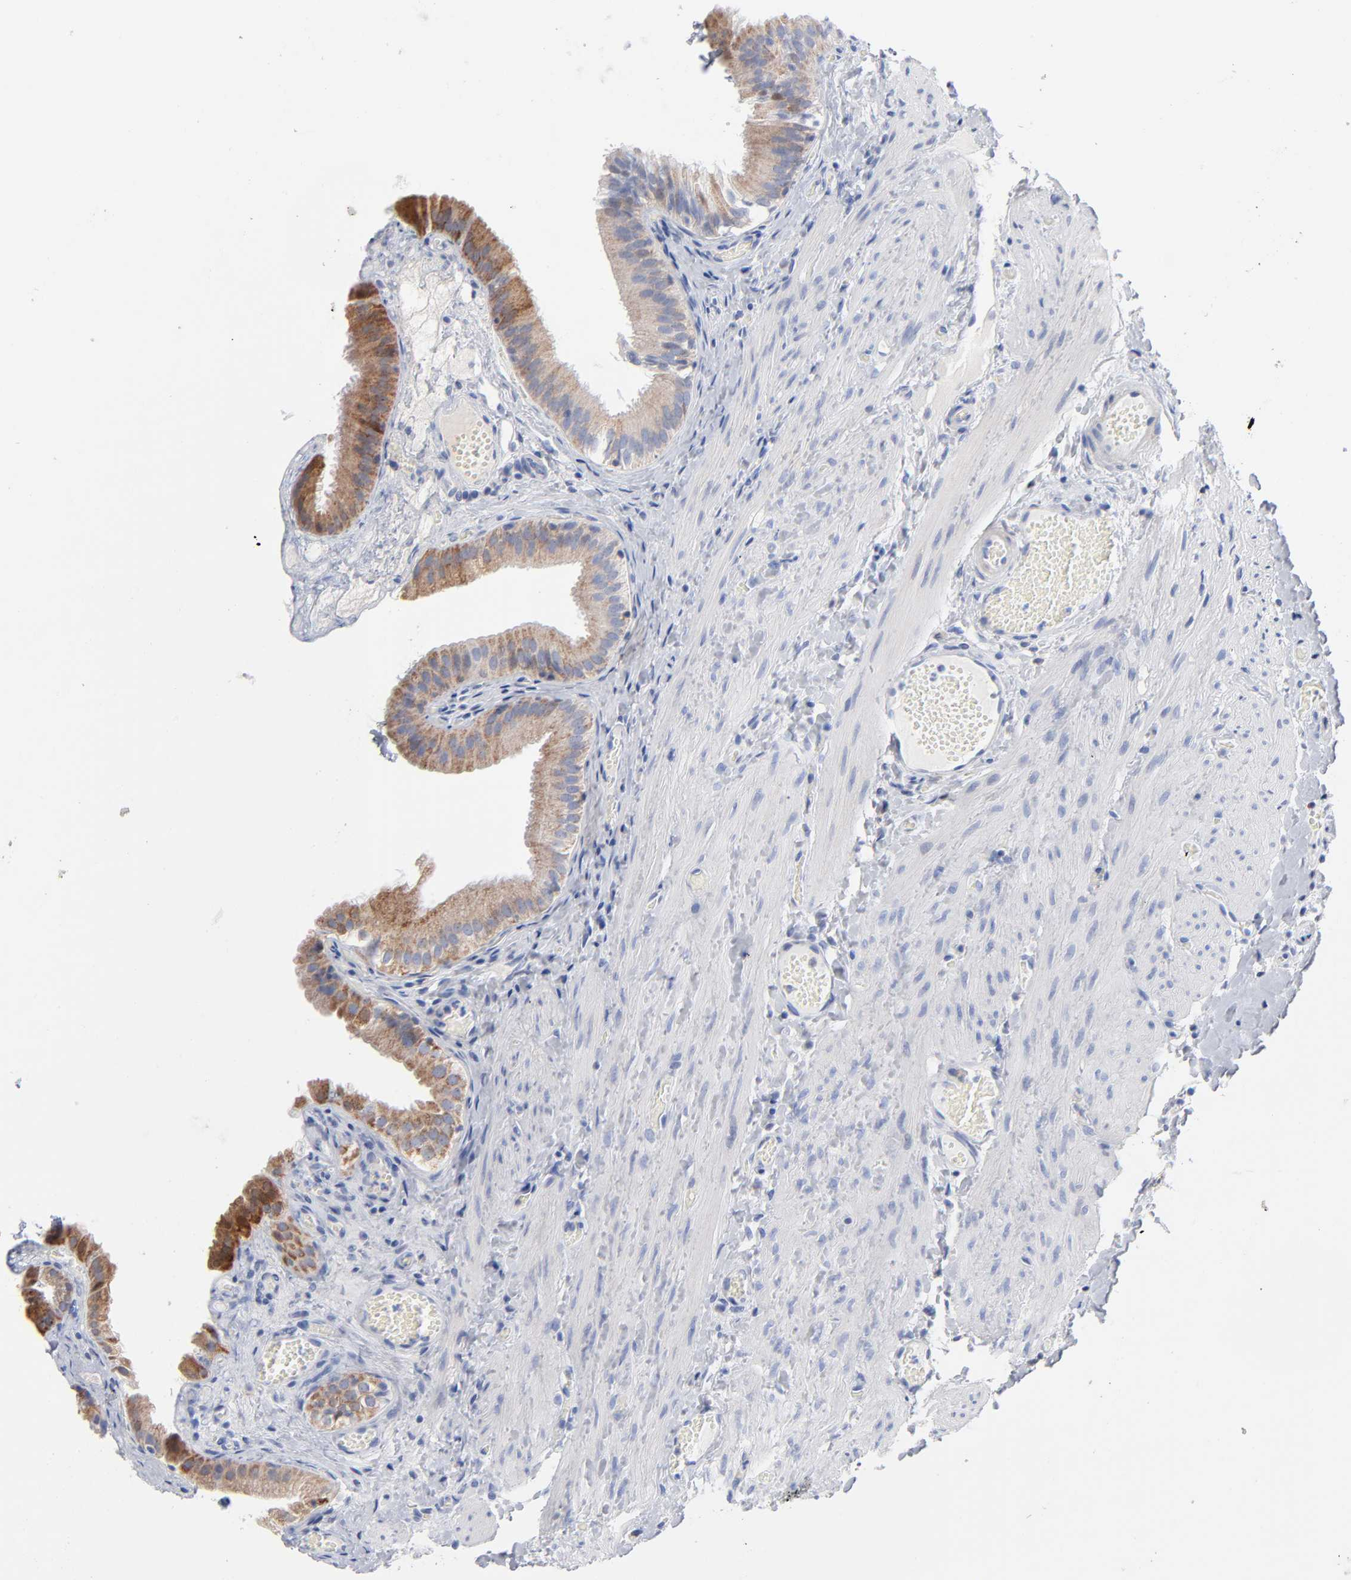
{"staining": {"intensity": "weak", "quantity": ">75%", "location": "cytoplasmic/membranous"}, "tissue": "gallbladder", "cell_type": "Glandular cells", "image_type": "normal", "snomed": [{"axis": "morphology", "description": "Normal tissue, NOS"}, {"axis": "topography", "description": "Gallbladder"}], "caption": "High-magnification brightfield microscopy of unremarkable gallbladder stained with DAB (brown) and counterstained with hematoxylin (blue). glandular cells exhibit weak cytoplasmic/membranous expression is appreciated in about>75% of cells.", "gene": "CHCHD10", "patient": {"sex": "female", "age": 24}}